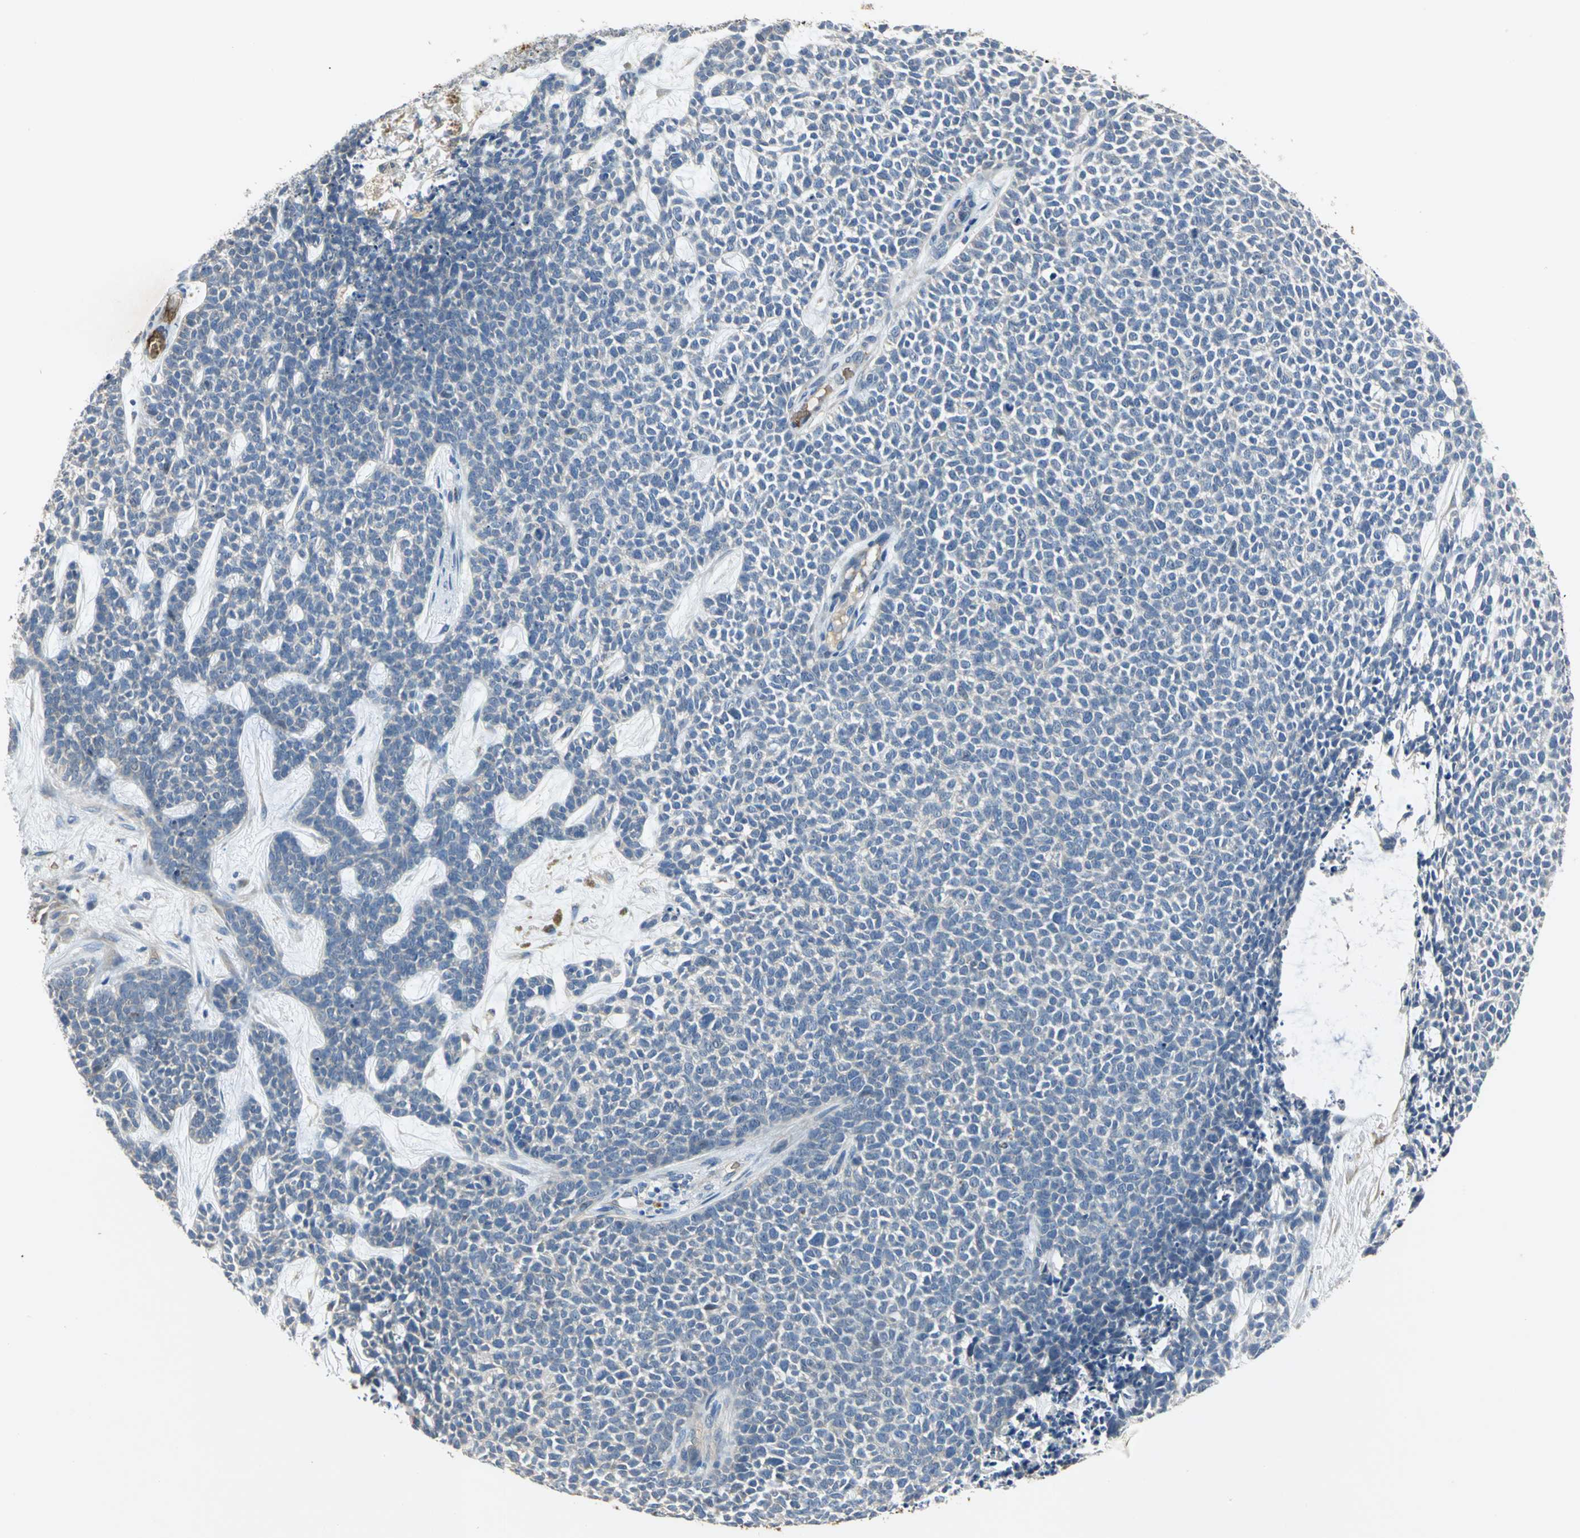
{"staining": {"intensity": "weak", "quantity": "<25%", "location": "cytoplasmic/membranous"}, "tissue": "skin cancer", "cell_type": "Tumor cells", "image_type": "cancer", "snomed": [{"axis": "morphology", "description": "Basal cell carcinoma"}, {"axis": "topography", "description": "Skin"}], "caption": "The photomicrograph shows no significant expression in tumor cells of skin basal cell carcinoma.", "gene": "TREM1", "patient": {"sex": "female", "age": 84}}